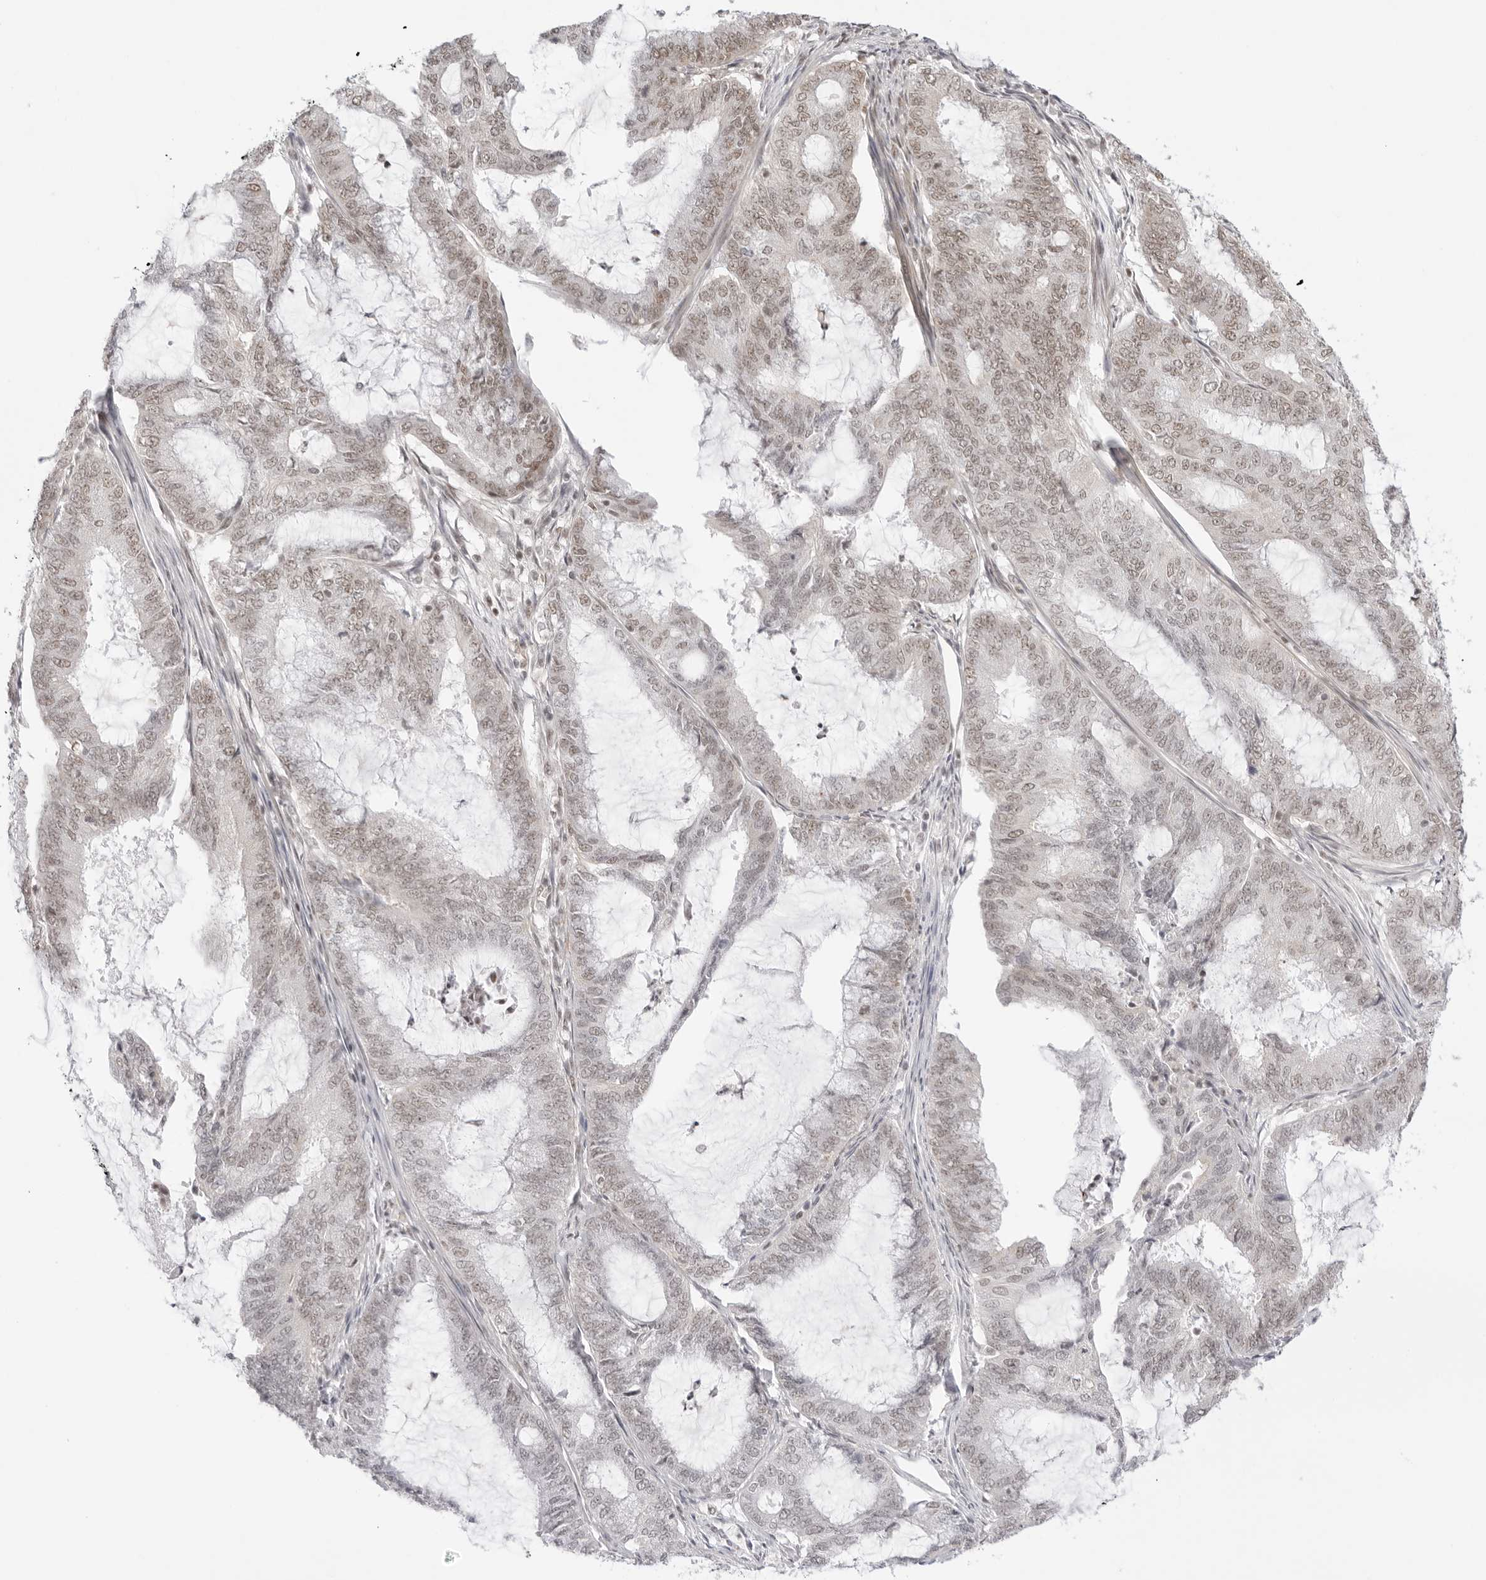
{"staining": {"intensity": "weak", "quantity": "25%-75%", "location": "nuclear"}, "tissue": "endometrial cancer", "cell_type": "Tumor cells", "image_type": "cancer", "snomed": [{"axis": "morphology", "description": "Adenocarcinoma, NOS"}, {"axis": "topography", "description": "Endometrium"}], "caption": "Endometrial adenocarcinoma stained with a brown dye displays weak nuclear positive expression in about 25%-75% of tumor cells.", "gene": "TCIM", "patient": {"sex": "female", "age": 51}}